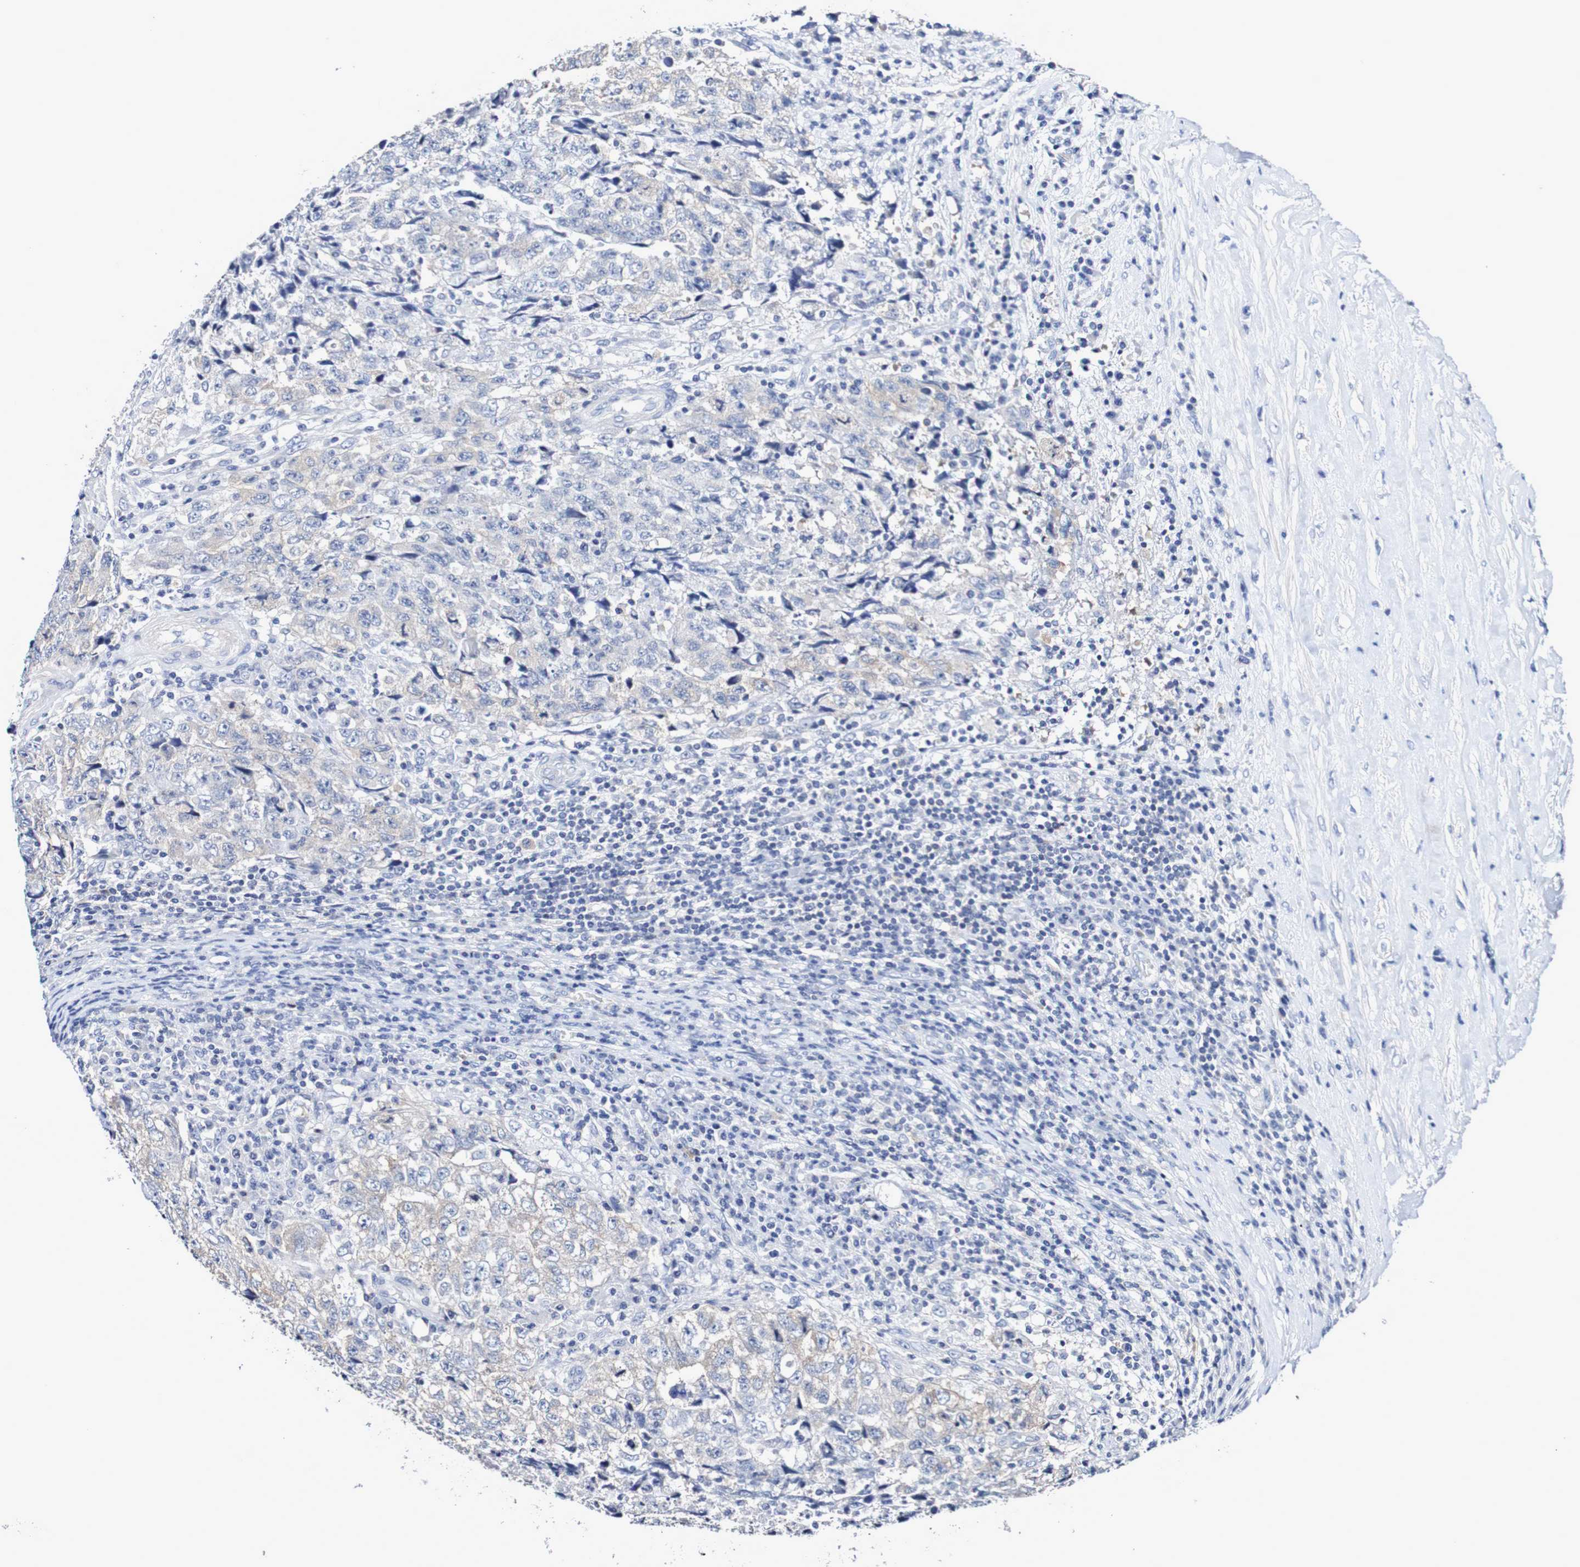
{"staining": {"intensity": "weak", "quantity": "<25%", "location": "cytoplasmic/membranous"}, "tissue": "testis cancer", "cell_type": "Tumor cells", "image_type": "cancer", "snomed": [{"axis": "morphology", "description": "Necrosis, NOS"}, {"axis": "morphology", "description": "Carcinoma, Embryonal, NOS"}, {"axis": "topography", "description": "Testis"}], "caption": "Testis cancer was stained to show a protein in brown. There is no significant positivity in tumor cells.", "gene": "ACVR1C", "patient": {"sex": "male", "age": 19}}